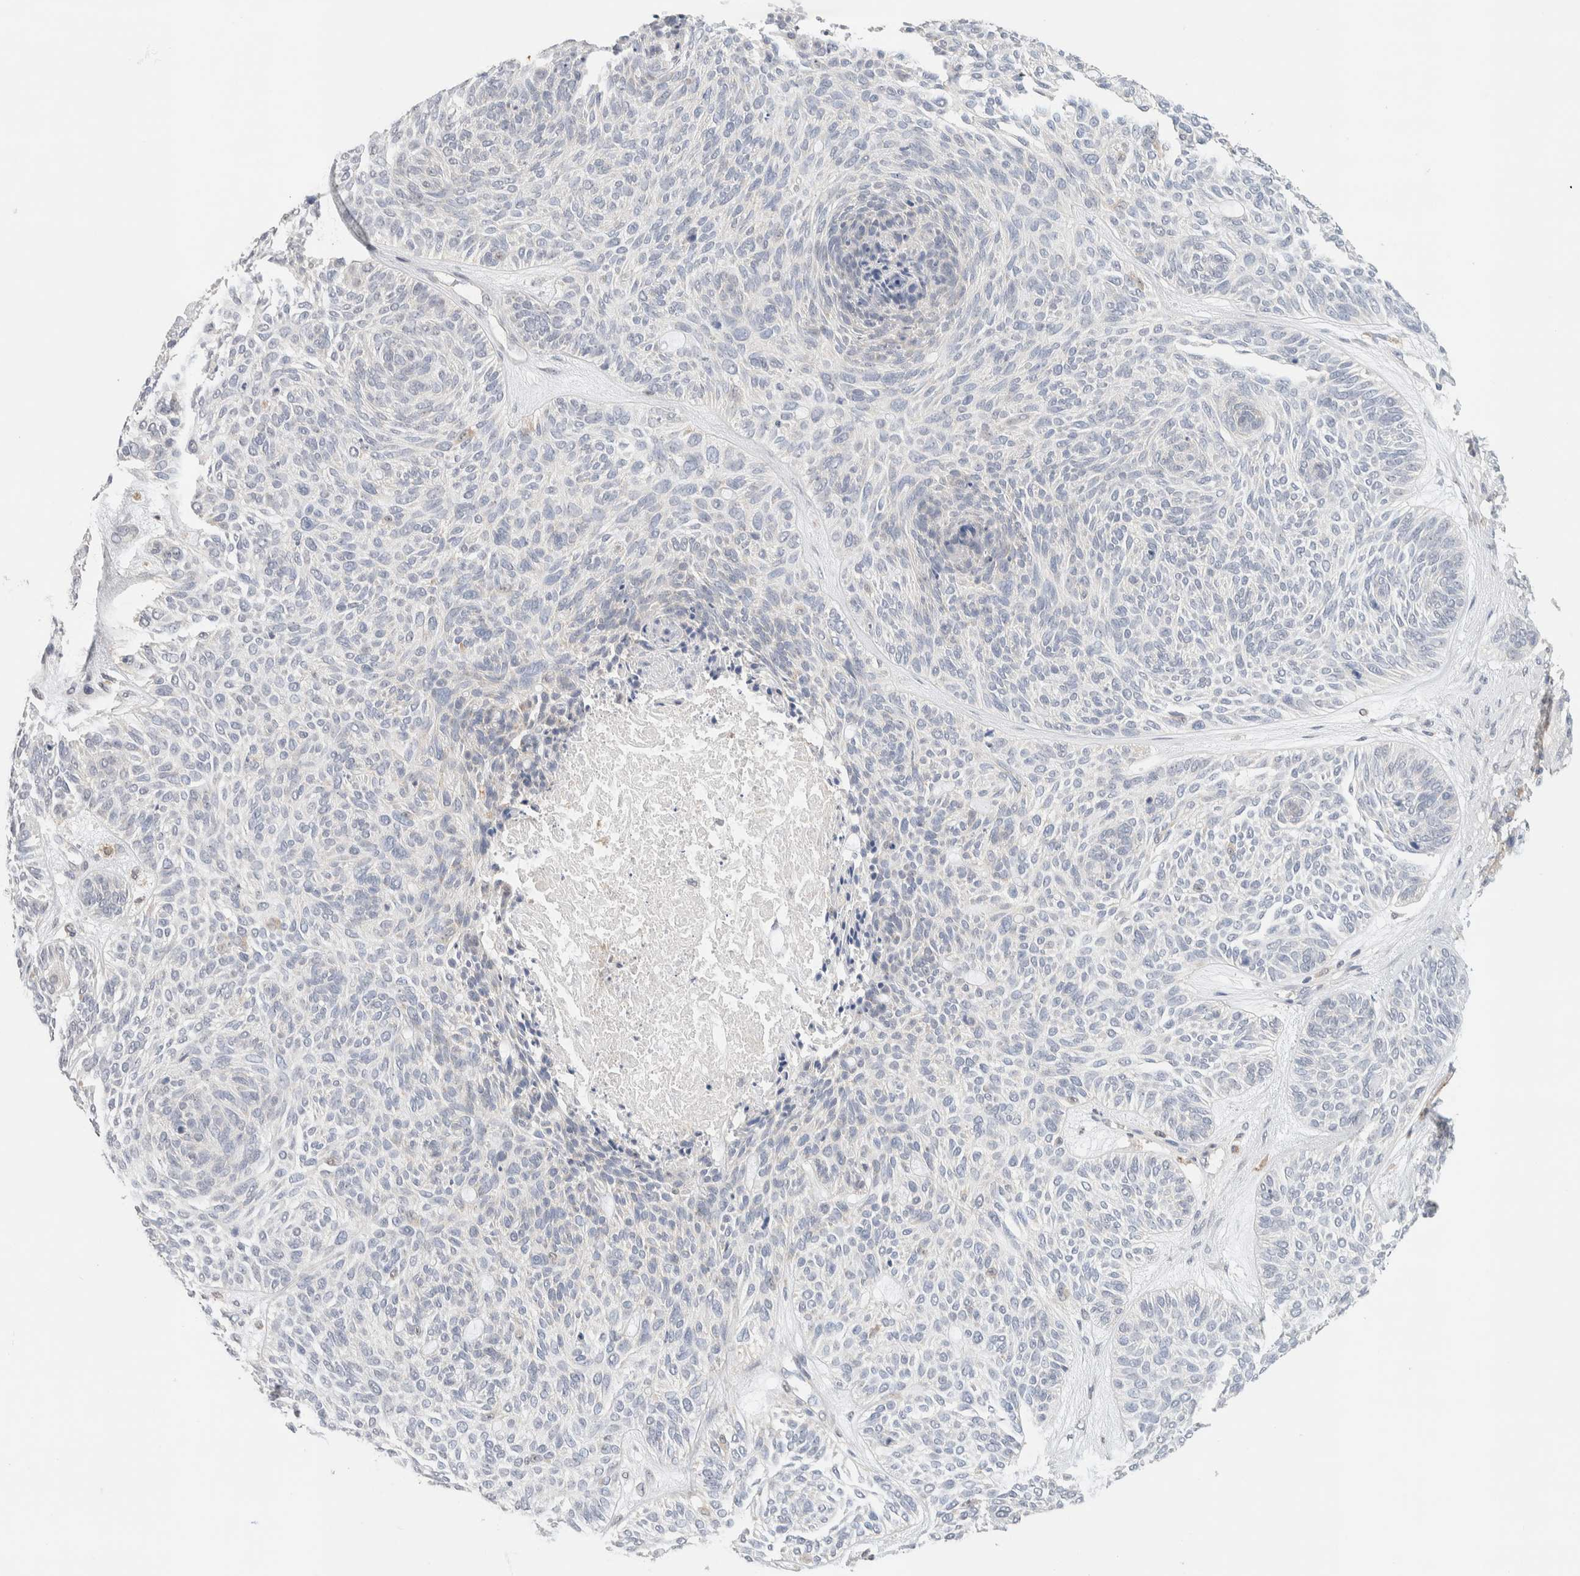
{"staining": {"intensity": "negative", "quantity": "none", "location": "none"}, "tissue": "skin cancer", "cell_type": "Tumor cells", "image_type": "cancer", "snomed": [{"axis": "morphology", "description": "Basal cell carcinoma"}, {"axis": "topography", "description": "Skin"}], "caption": "A photomicrograph of human basal cell carcinoma (skin) is negative for staining in tumor cells. (DAB (3,3'-diaminobenzidine) IHC with hematoxylin counter stain).", "gene": "HDHD3", "patient": {"sex": "male", "age": 55}}